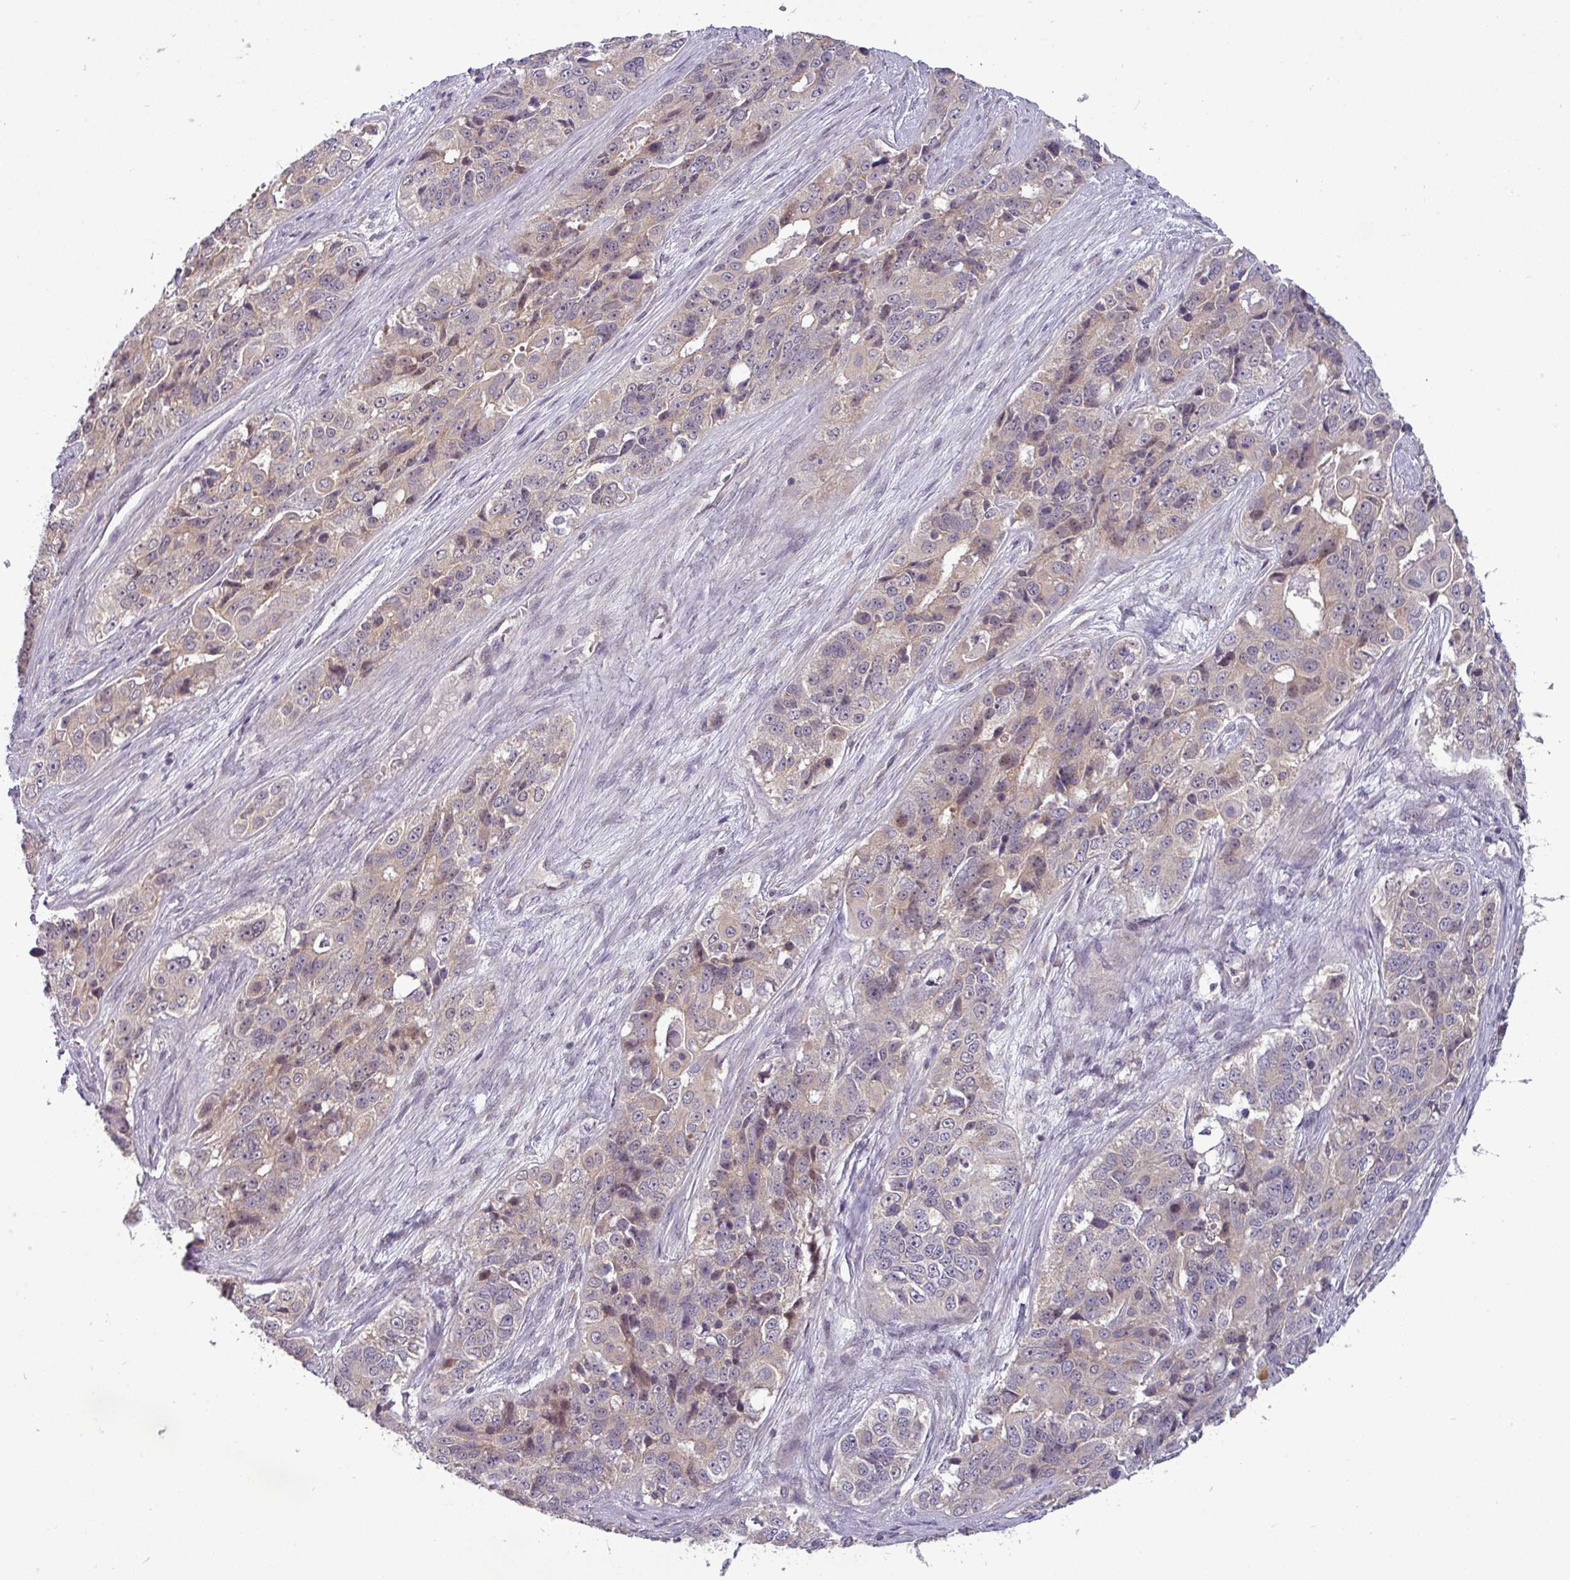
{"staining": {"intensity": "weak", "quantity": "<25%", "location": "cytoplasmic/membranous"}, "tissue": "ovarian cancer", "cell_type": "Tumor cells", "image_type": "cancer", "snomed": [{"axis": "morphology", "description": "Carcinoma, endometroid"}, {"axis": "topography", "description": "Ovary"}], "caption": "The image exhibits no significant expression in tumor cells of ovarian cancer.", "gene": "NIN", "patient": {"sex": "female", "age": 51}}